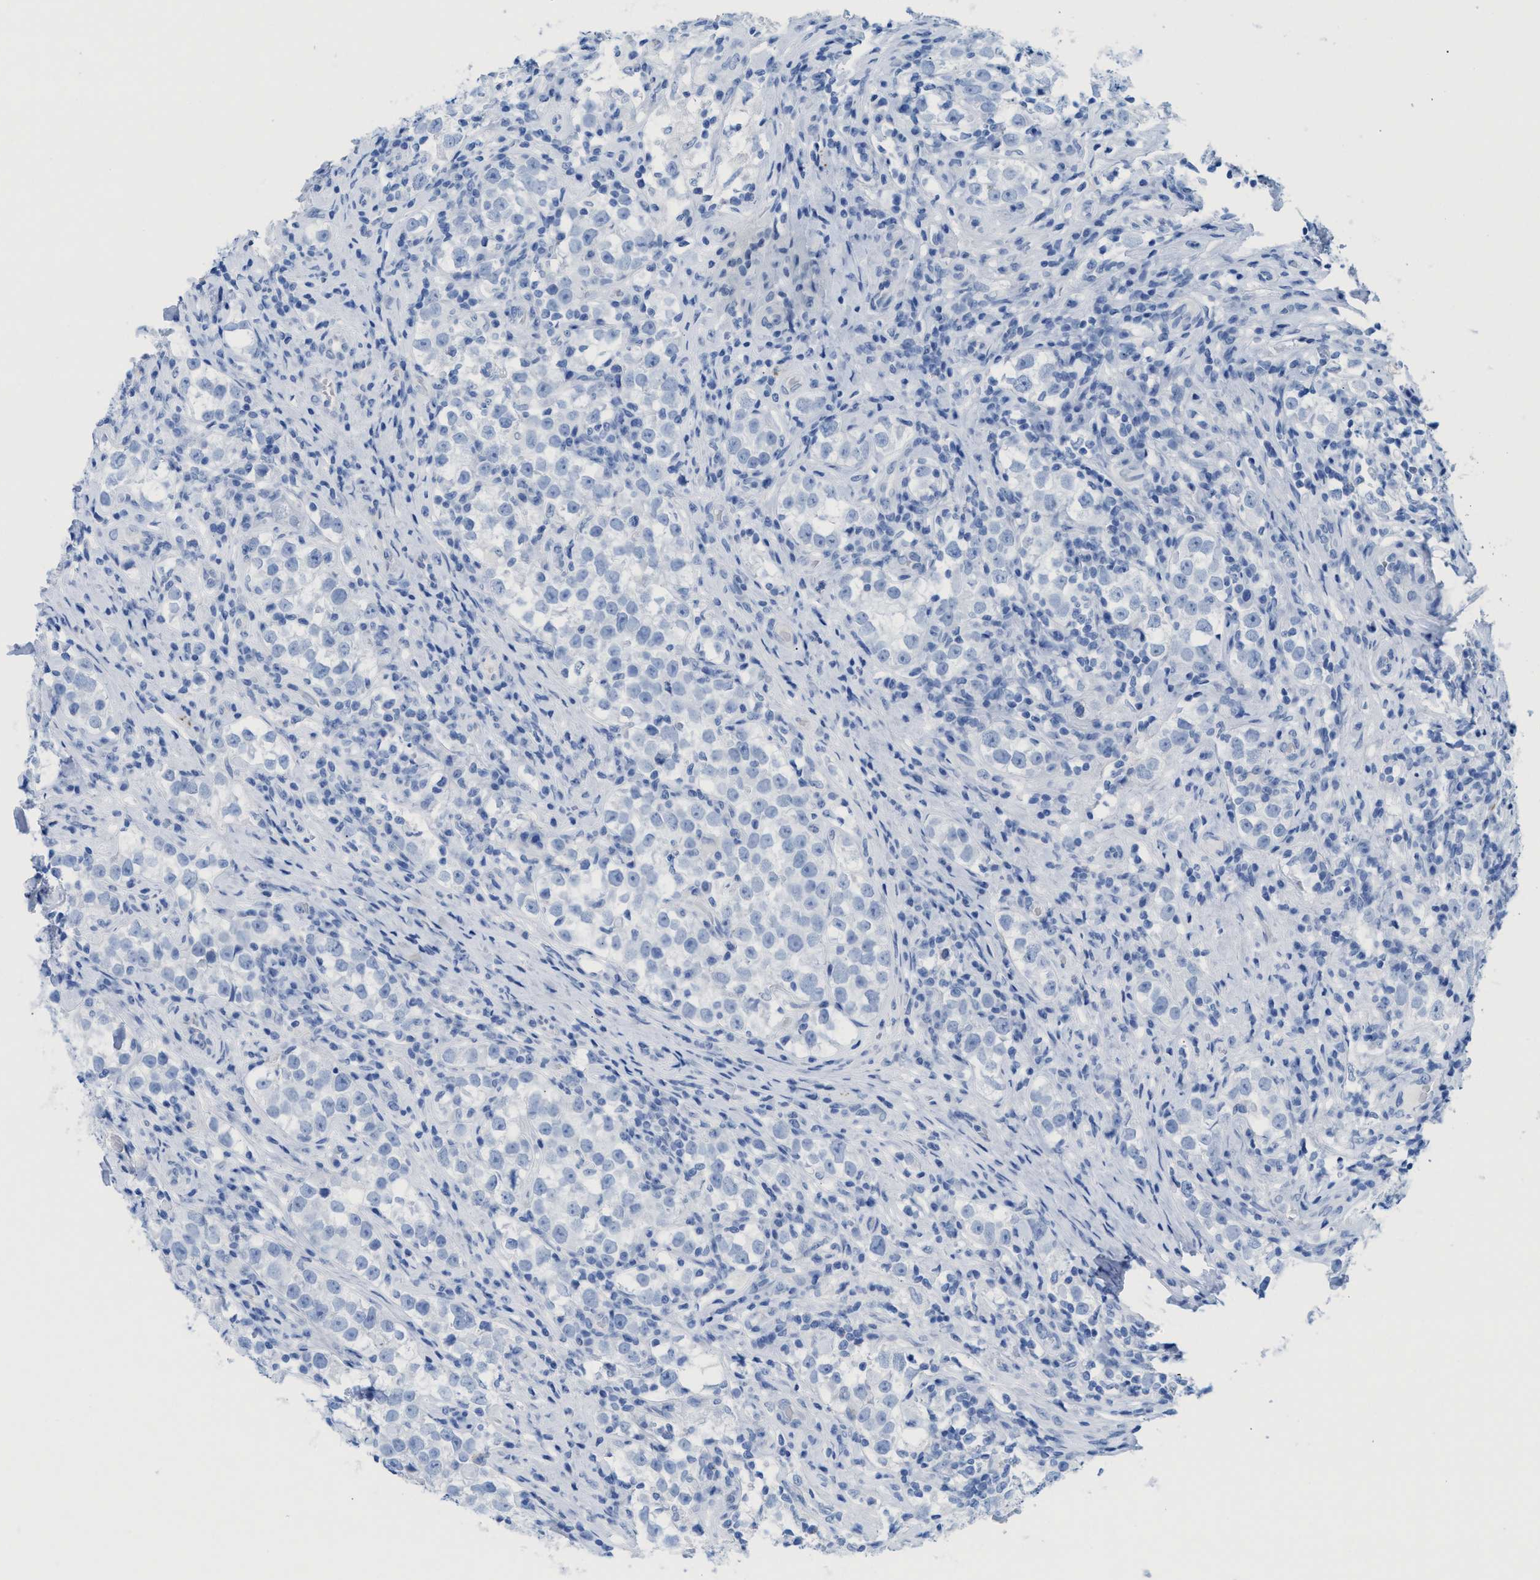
{"staining": {"intensity": "negative", "quantity": "none", "location": "none"}, "tissue": "testis cancer", "cell_type": "Tumor cells", "image_type": "cancer", "snomed": [{"axis": "morphology", "description": "Normal tissue, NOS"}, {"axis": "morphology", "description": "Seminoma, NOS"}, {"axis": "topography", "description": "Testis"}], "caption": "This is an immunohistochemistry (IHC) histopathology image of human testis cancer (seminoma). There is no positivity in tumor cells.", "gene": "ANKFN1", "patient": {"sex": "male", "age": 43}}